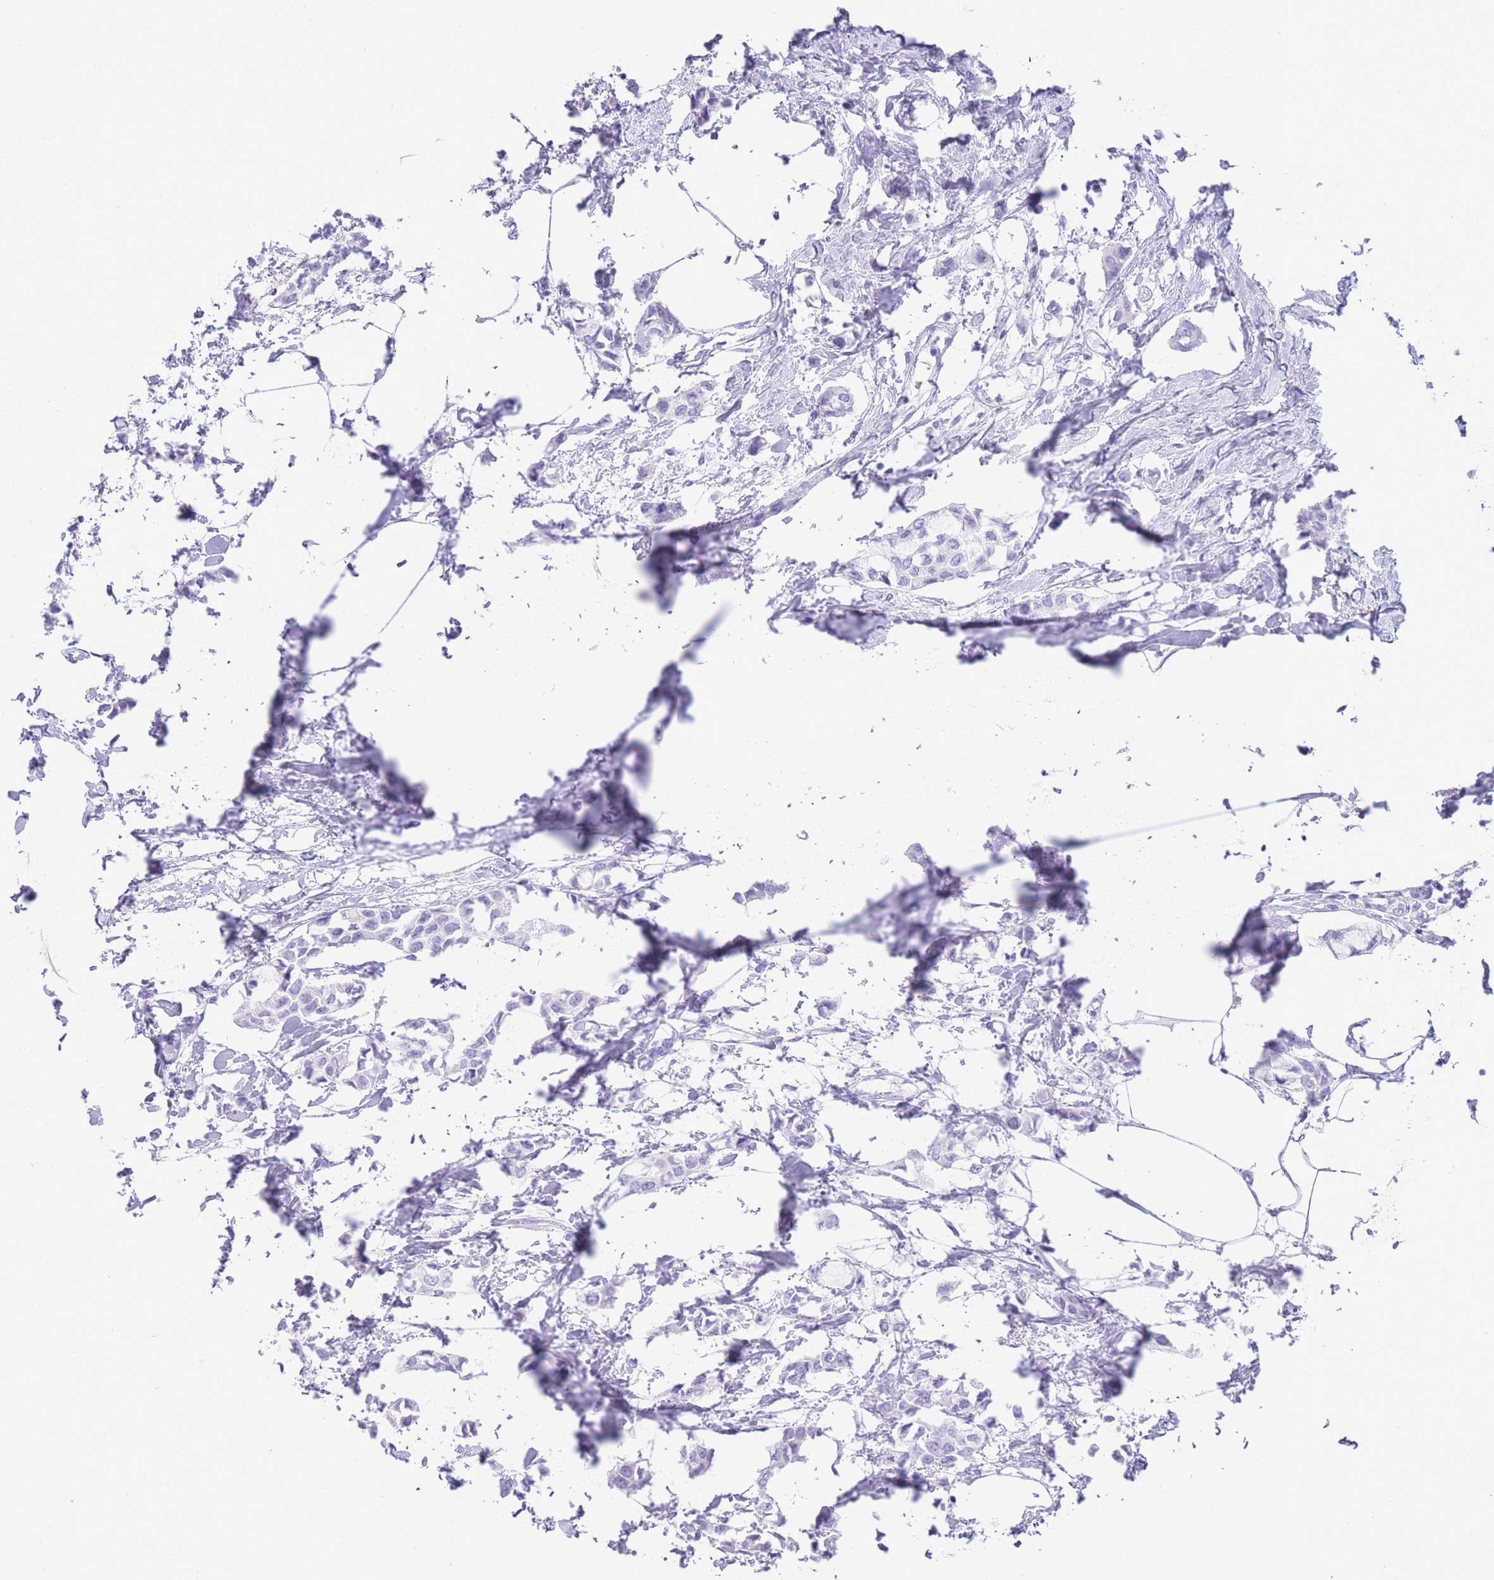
{"staining": {"intensity": "negative", "quantity": "none", "location": "none"}, "tissue": "breast cancer", "cell_type": "Tumor cells", "image_type": "cancer", "snomed": [{"axis": "morphology", "description": "Duct carcinoma"}, {"axis": "topography", "description": "Breast"}], "caption": "Breast cancer was stained to show a protein in brown. There is no significant staining in tumor cells.", "gene": "ELOA2", "patient": {"sex": "female", "age": 73}}